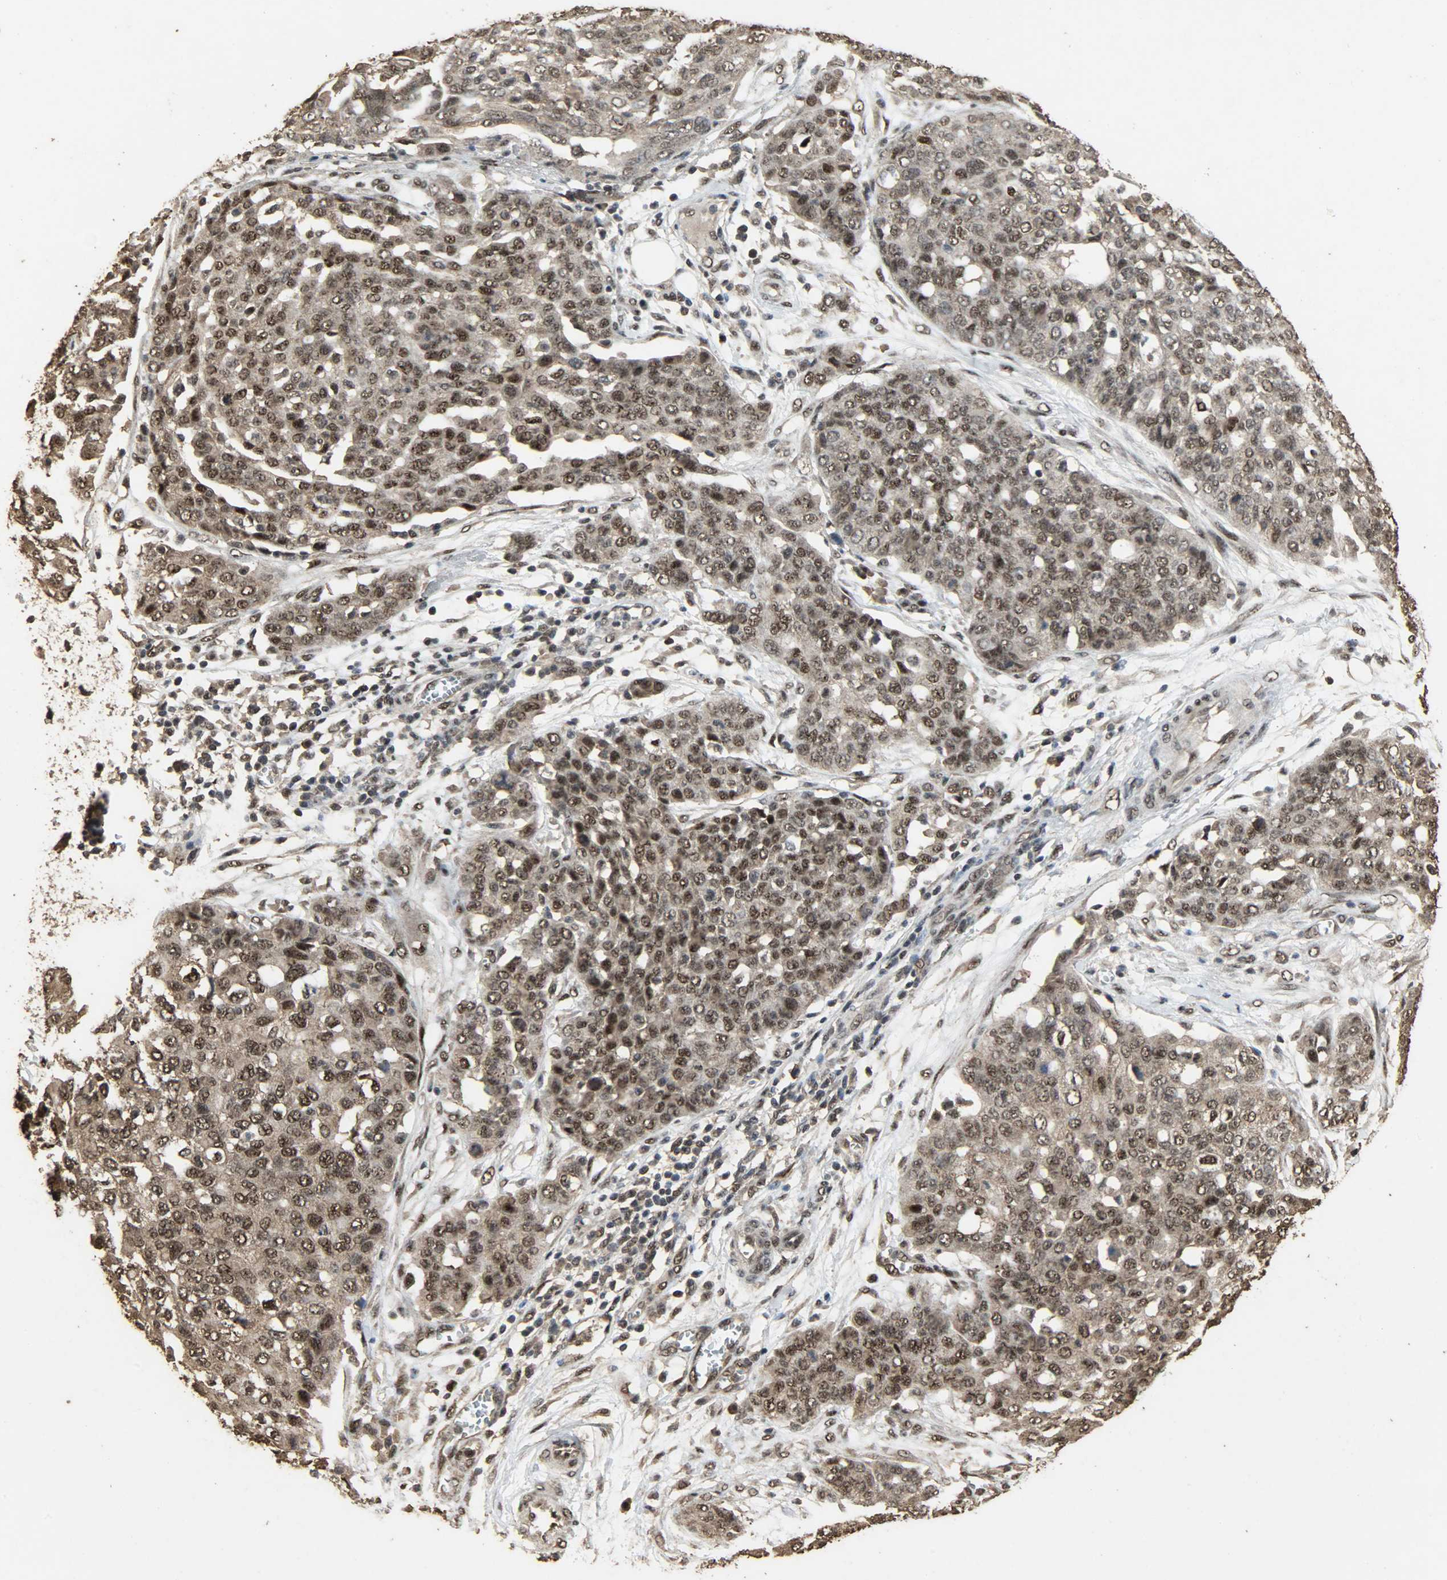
{"staining": {"intensity": "strong", "quantity": ">75%", "location": "cytoplasmic/membranous,nuclear"}, "tissue": "ovarian cancer", "cell_type": "Tumor cells", "image_type": "cancer", "snomed": [{"axis": "morphology", "description": "Cystadenocarcinoma, serous, NOS"}, {"axis": "topography", "description": "Soft tissue"}, {"axis": "topography", "description": "Ovary"}], "caption": "This micrograph exhibits IHC staining of human ovarian serous cystadenocarcinoma, with high strong cytoplasmic/membranous and nuclear expression in approximately >75% of tumor cells.", "gene": "CCNT2", "patient": {"sex": "female", "age": 57}}